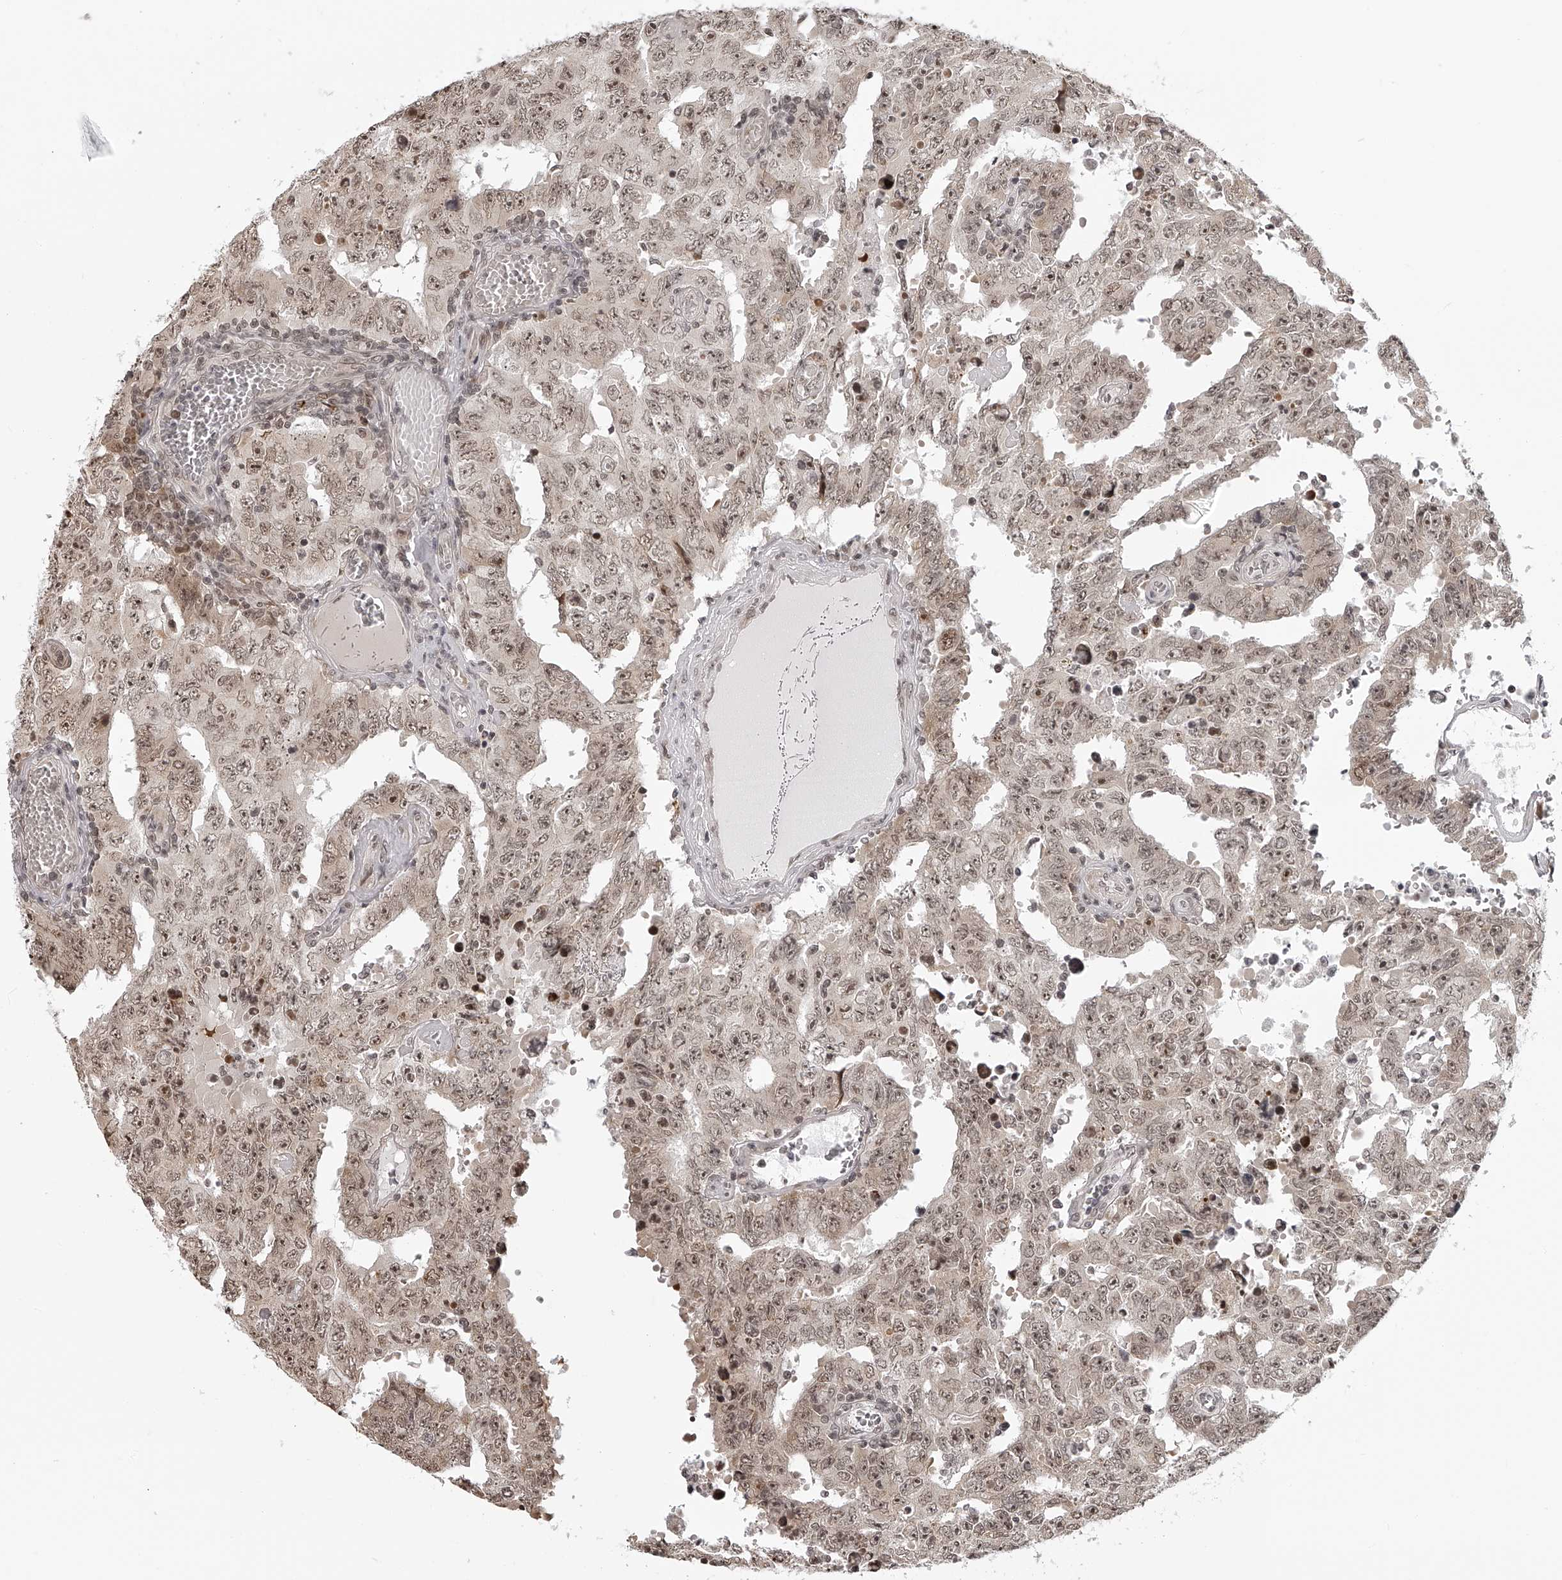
{"staining": {"intensity": "moderate", "quantity": ">75%", "location": "nuclear"}, "tissue": "testis cancer", "cell_type": "Tumor cells", "image_type": "cancer", "snomed": [{"axis": "morphology", "description": "Carcinoma, Embryonal, NOS"}, {"axis": "topography", "description": "Testis"}], "caption": "Immunohistochemical staining of testis cancer reveals moderate nuclear protein expression in about >75% of tumor cells. Nuclei are stained in blue.", "gene": "ODF2L", "patient": {"sex": "male", "age": 26}}